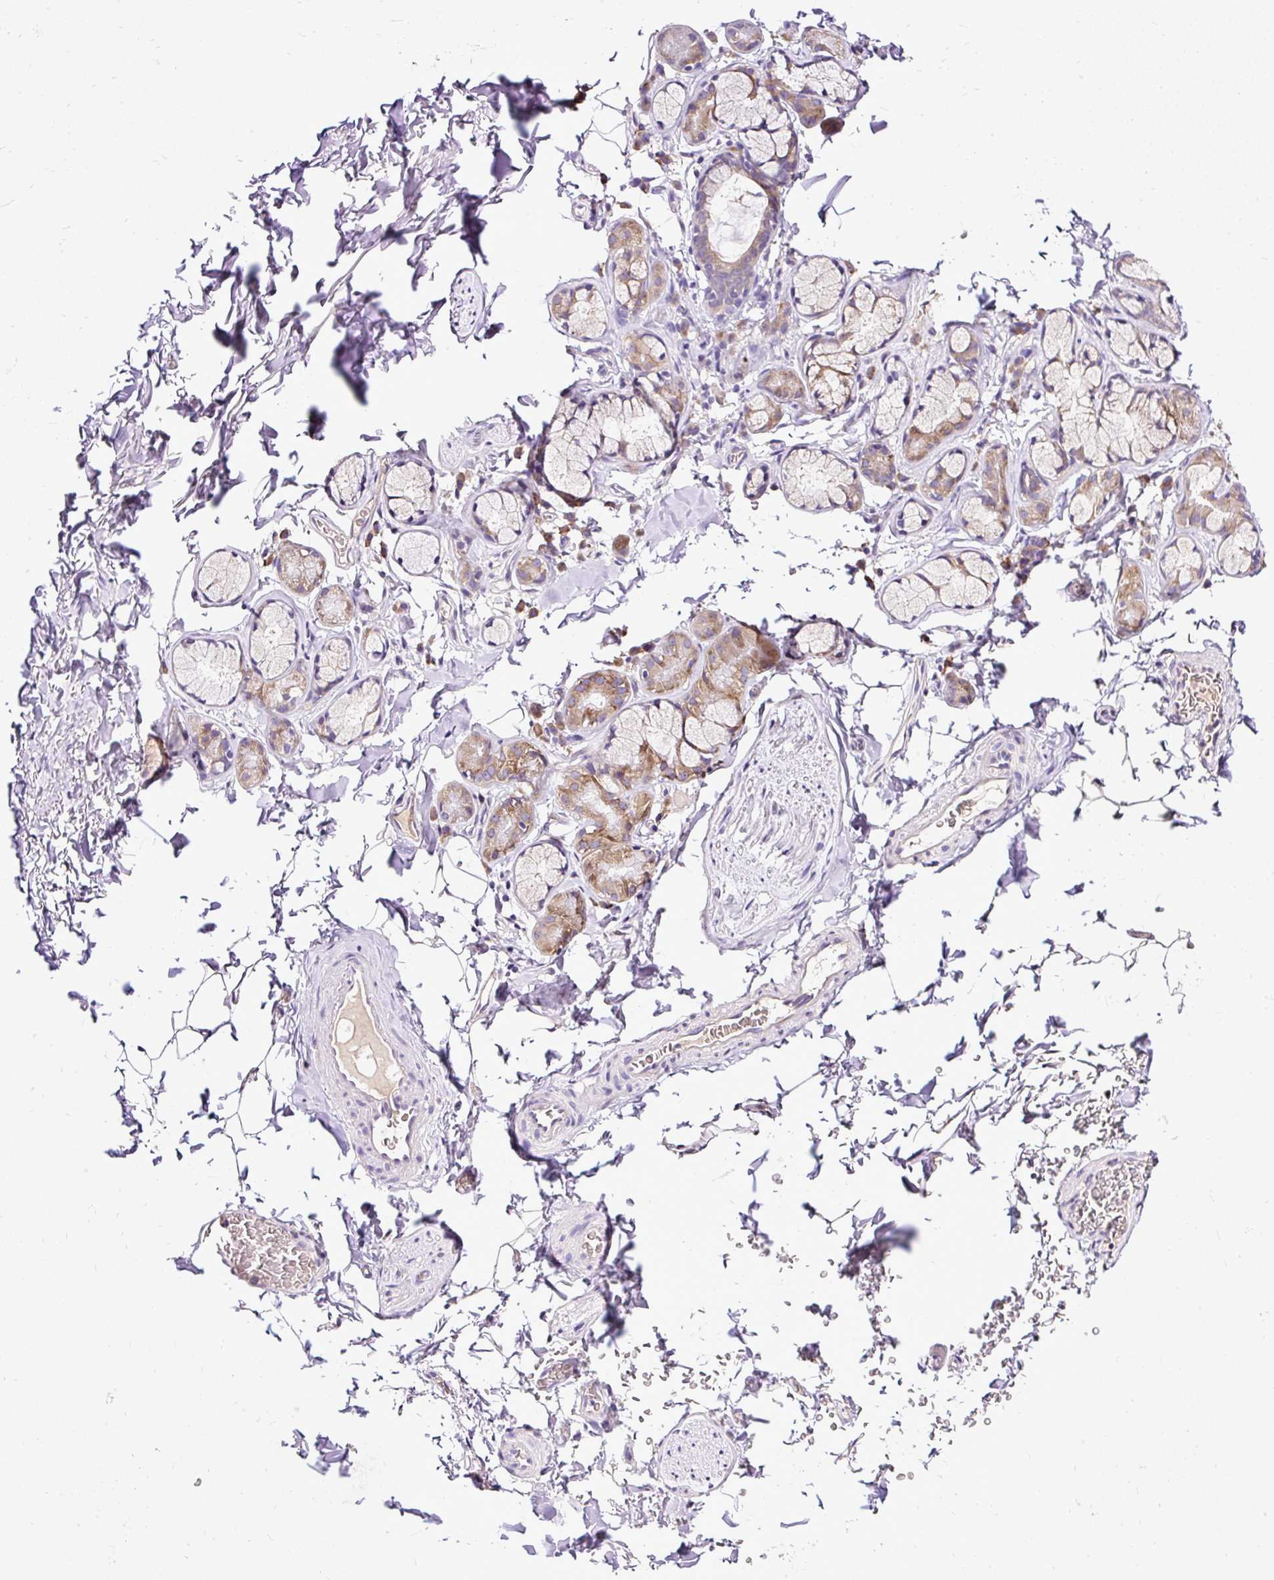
{"staining": {"intensity": "negative", "quantity": "none", "location": "none"}, "tissue": "adipose tissue", "cell_type": "Adipocytes", "image_type": "normal", "snomed": [{"axis": "morphology", "description": "Normal tissue, NOS"}, {"axis": "topography", "description": "Cartilage tissue"}, {"axis": "topography", "description": "Bronchus"}, {"axis": "topography", "description": "Peripheral nerve tissue"}], "caption": "Immunohistochemistry (IHC) of normal adipose tissue reveals no positivity in adipocytes. The staining is performed using DAB (3,3'-diaminobenzidine) brown chromogen with nuclei counter-stained in using hematoxylin.", "gene": "SEC63", "patient": {"sex": "male", "age": 67}}